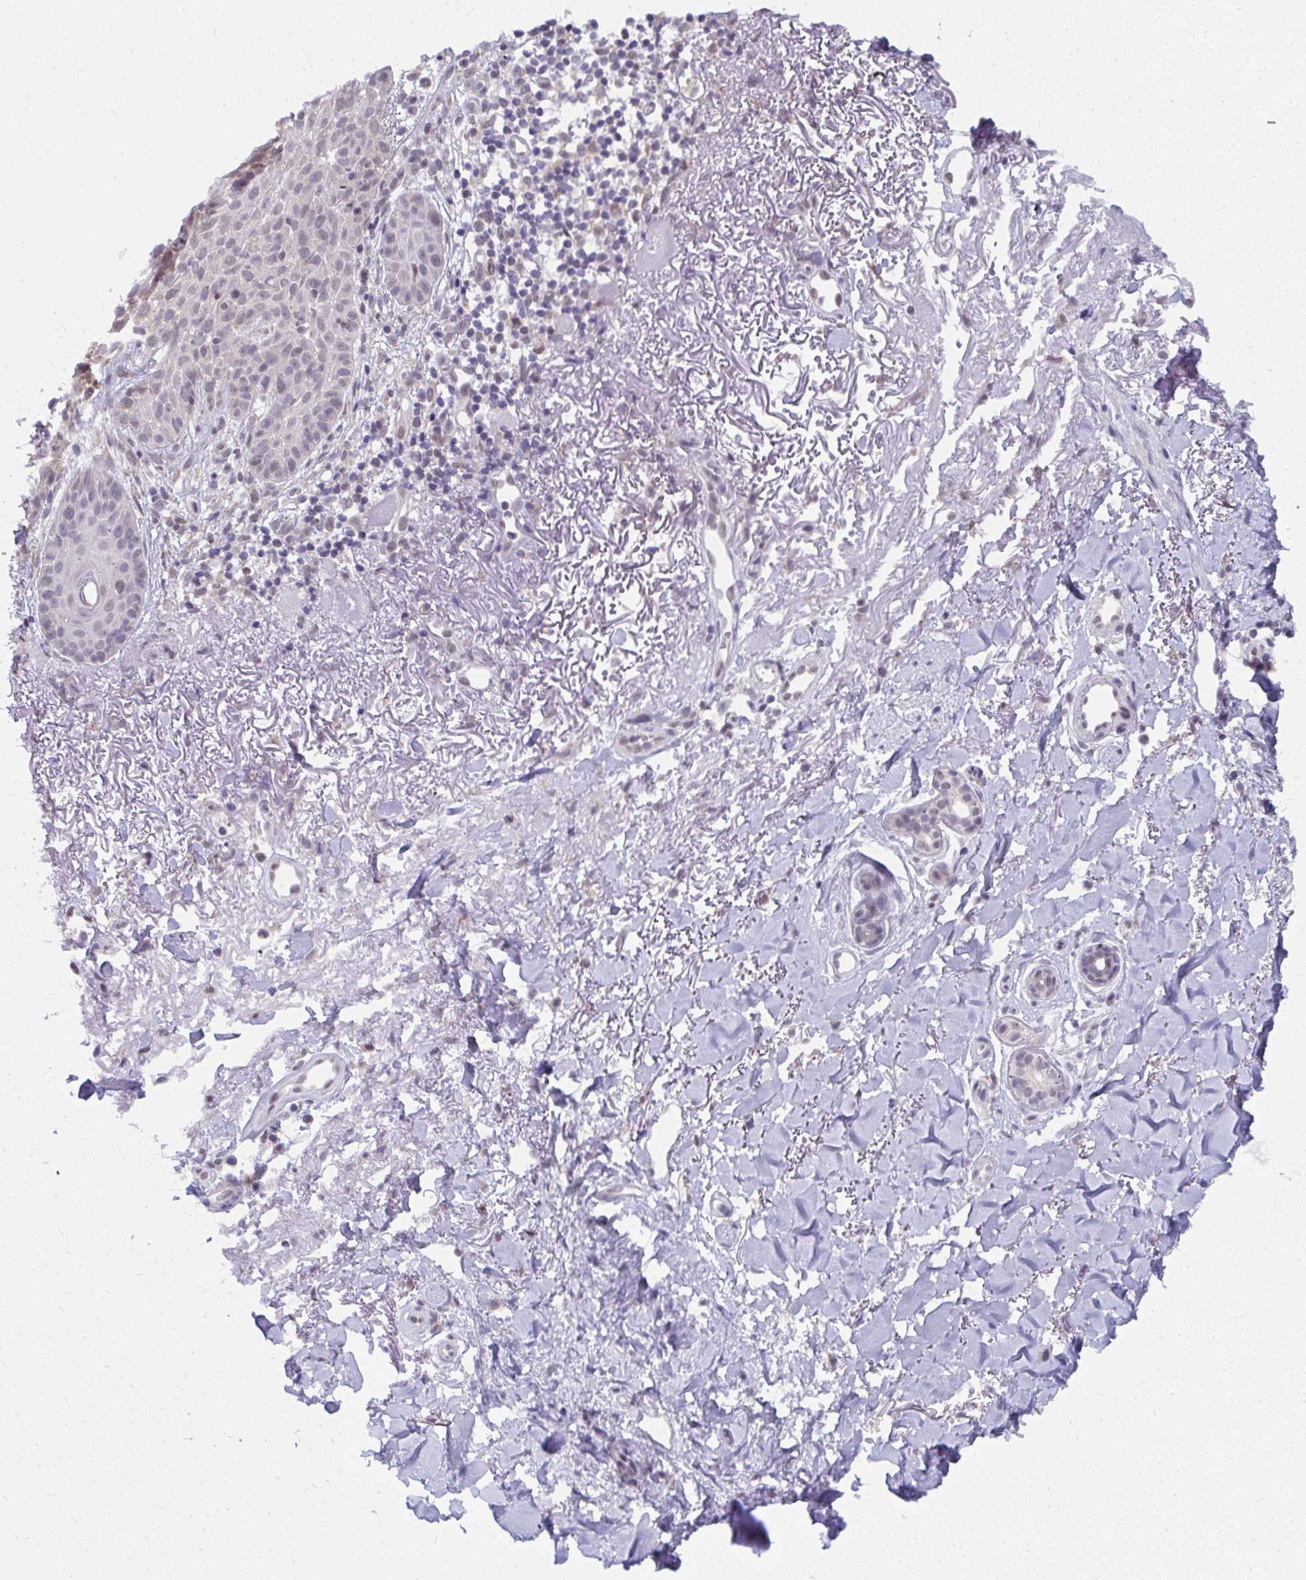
{"staining": {"intensity": "negative", "quantity": "none", "location": "none"}, "tissue": "skin cancer", "cell_type": "Tumor cells", "image_type": "cancer", "snomed": [{"axis": "morphology", "description": "Basal cell carcinoma"}, {"axis": "topography", "description": "Skin"}], "caption": "Tumor cells show no significant protein expression in skin cancer (basal cell carcinoma). Nuclei are stained in blue.", "gene": "NMNAT1", "patient": {"sex": "female", "age": 82}}